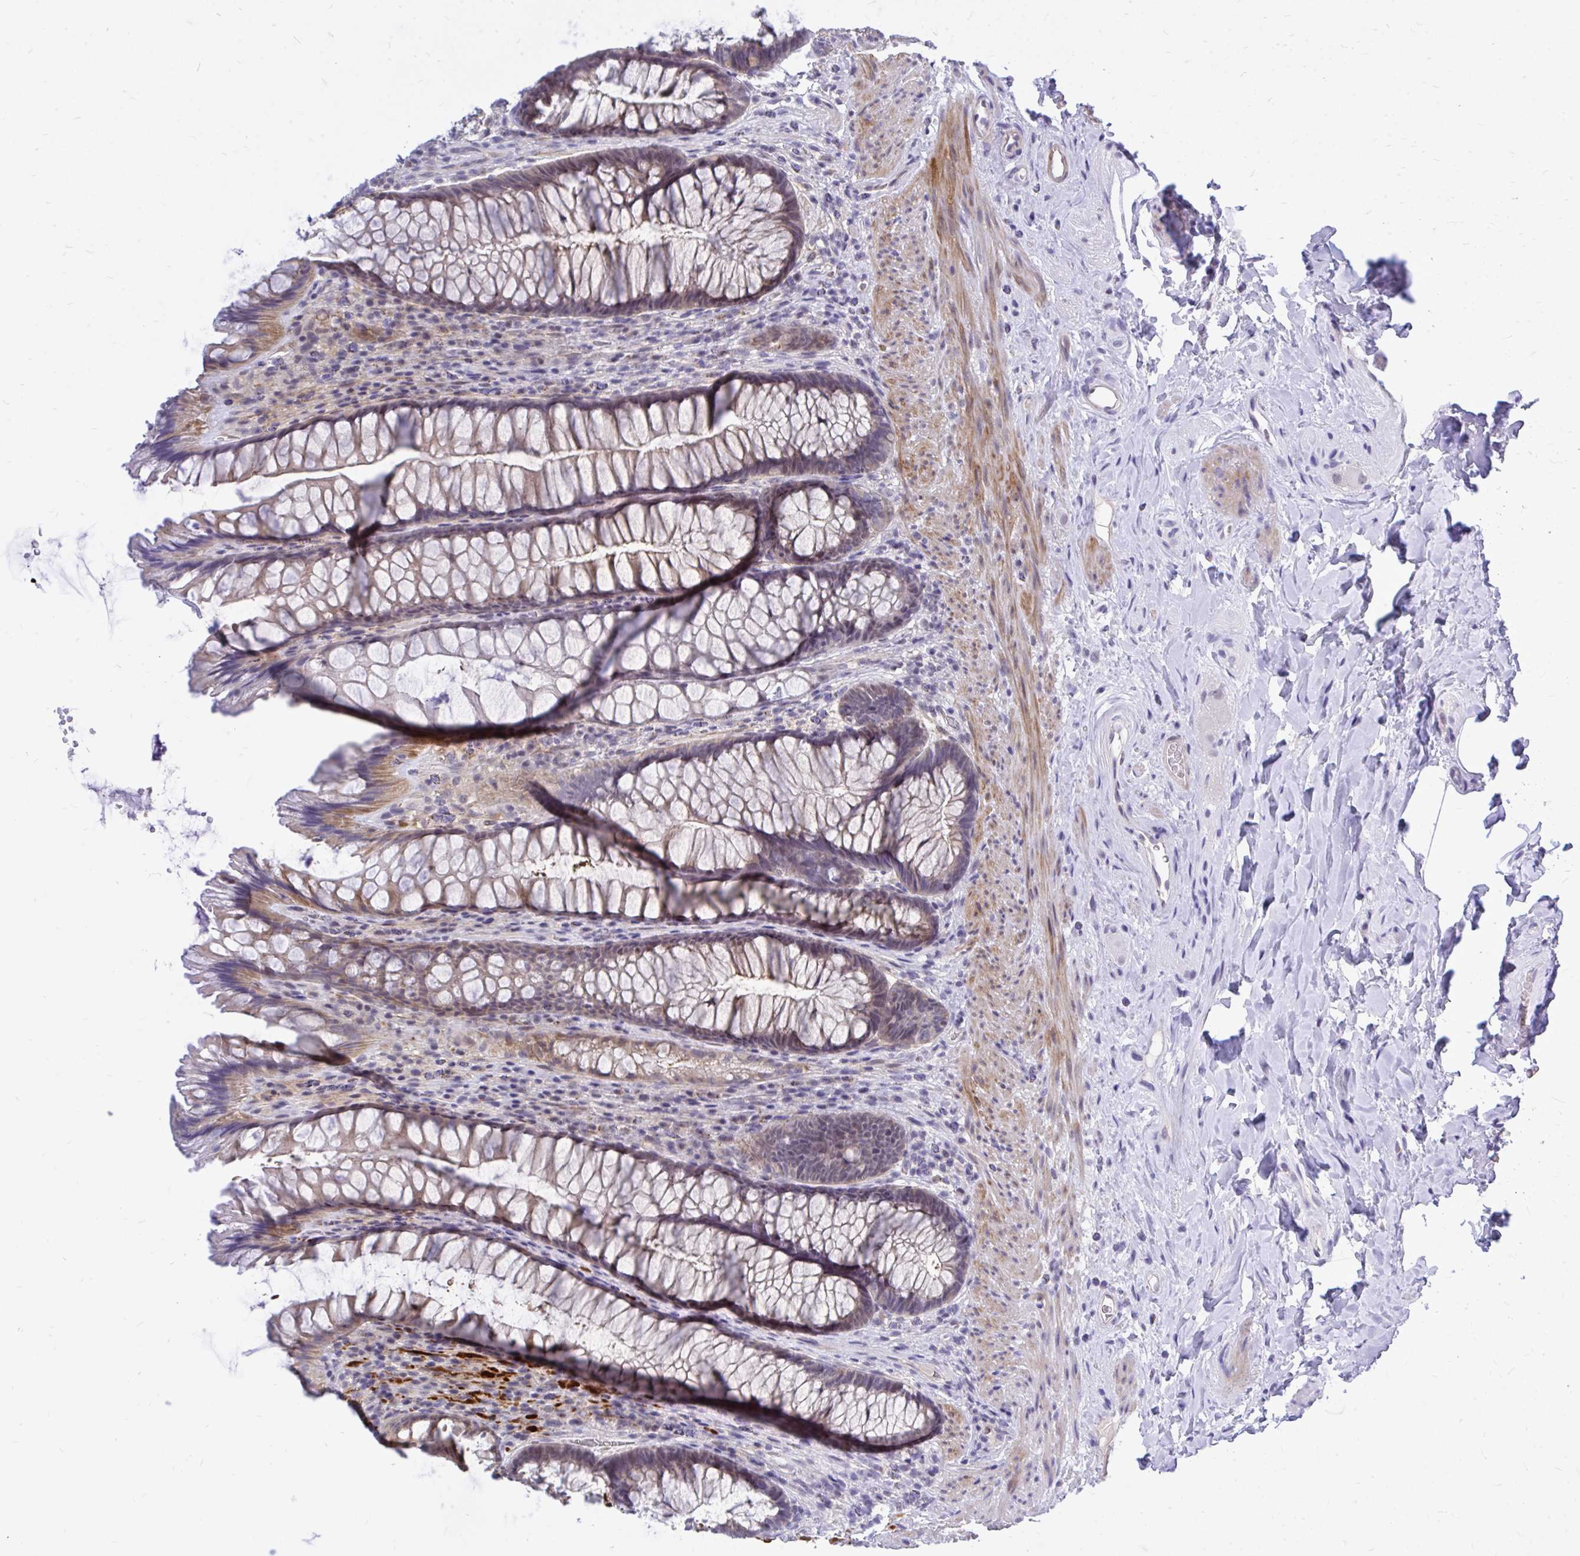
{"staining": {"intensity": "moderate", "quantity": "<25%", "location": "cytoplasmic/membranous"}, "tissue": "rectum", "cell_type": "Glandular cells", "image_type": "normal", "snomed": [{"axis": "morphology", "description": "Normal tissue, NOS"}, {"axis": "topography", "description": "Rectum"}], "caption": "IHC of benign human rectum displays low levels of moderate cytoplasmic/membranous expression in about <25% of glandular cells.", "gene": "ZBTB25", "patient": {"sex": "male", "age": 53}}